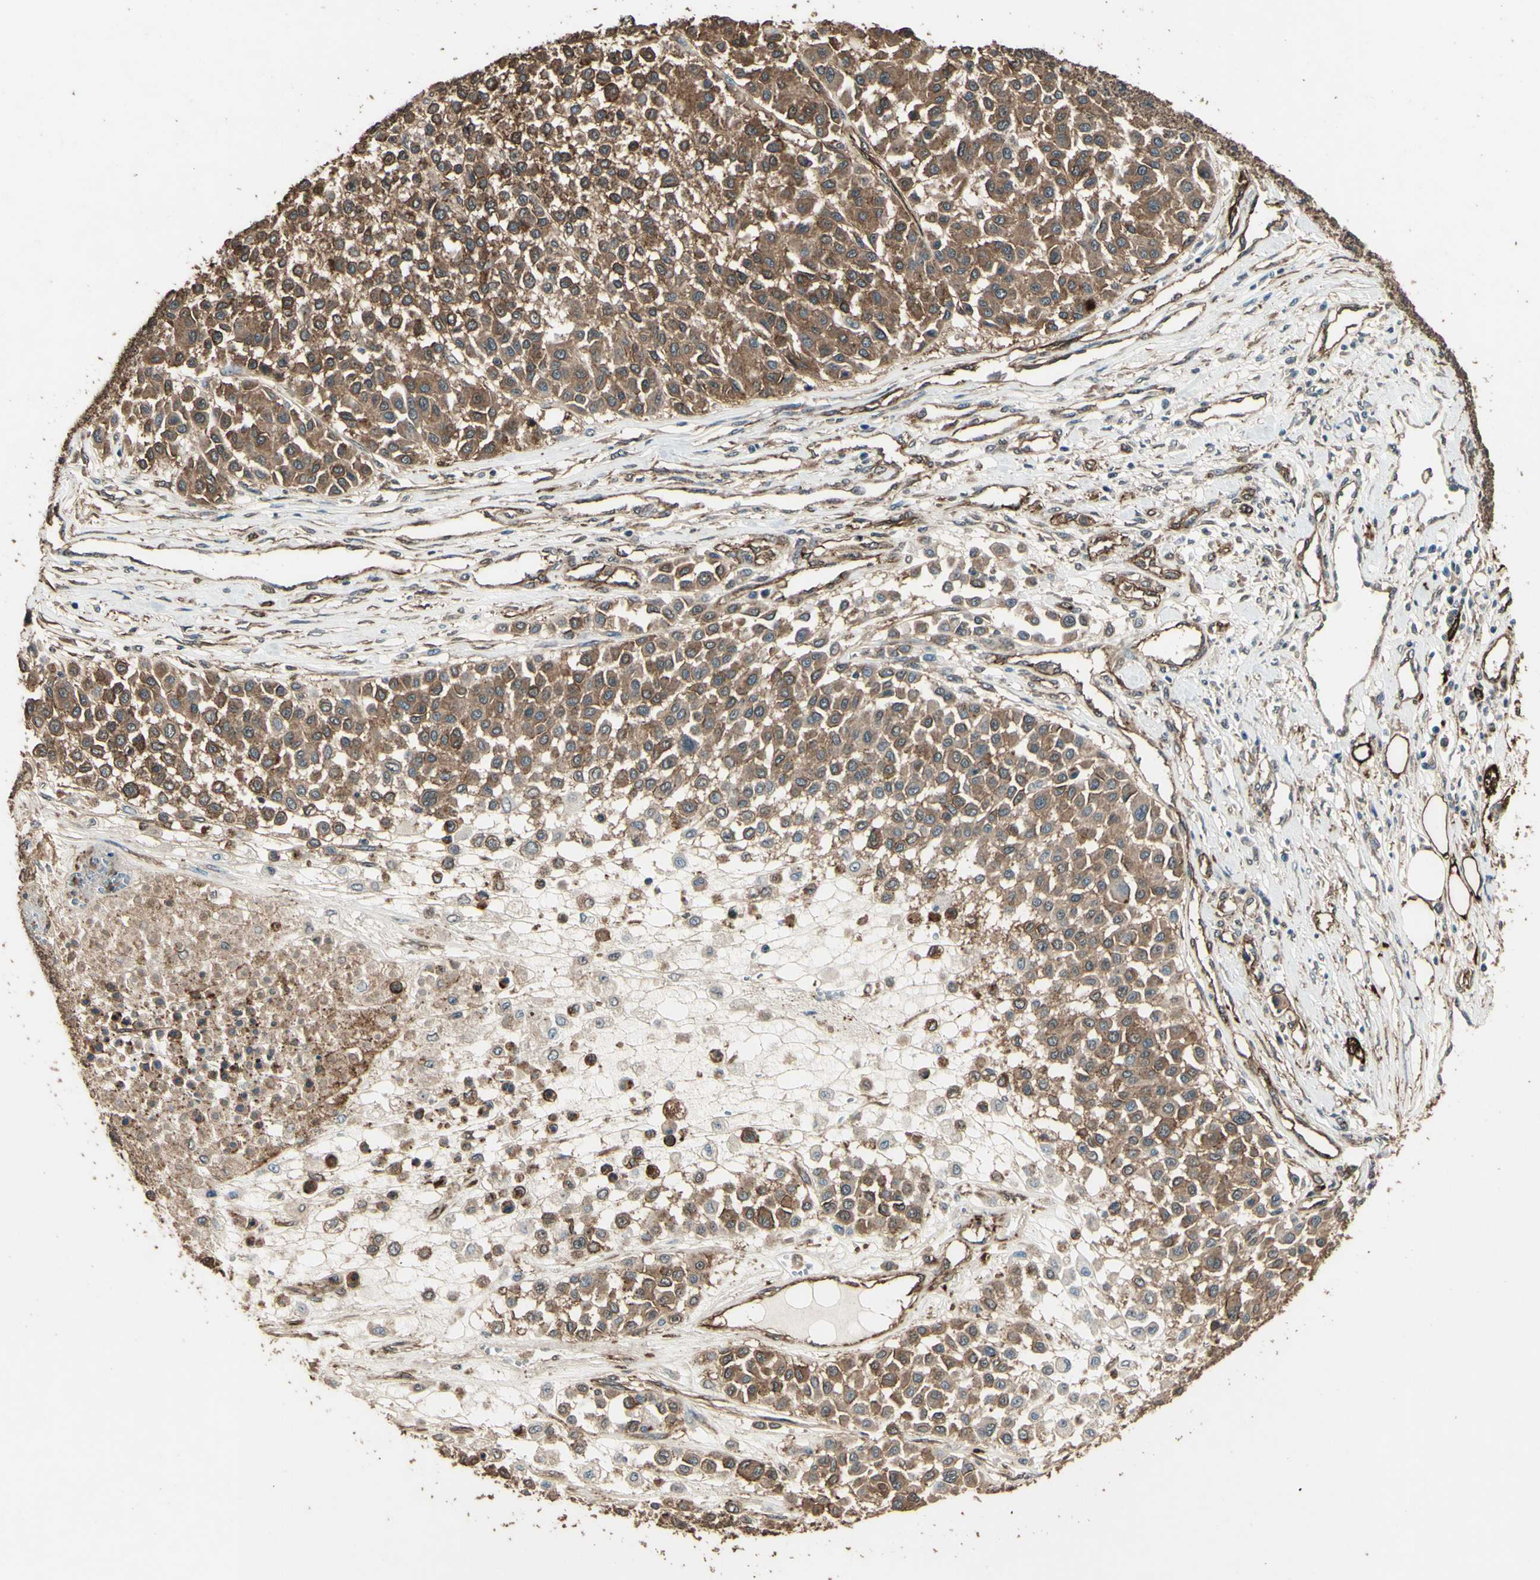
{"staining": {"intensity": "moderate", "quantity": ">75%", "location": "cytoplasmic/membranous"}, "tissue": "melanoma", "cell_type": "Tumor cells", "image_type": "cancer", "snomed": [{"axis": "morphology", "description": "Malignant melanoma, Metastatic site"}, {"axis": "topography", "description": "Soft tissue"}], "caption": "An IHC image of tumor tissue is shown. Protein staining in brown highlights moderate cytoplasmic/membranous positivity in melanoma within tumor cells.", "gene": "TSPO", "patient": {"sex": "male", "age": 41}}